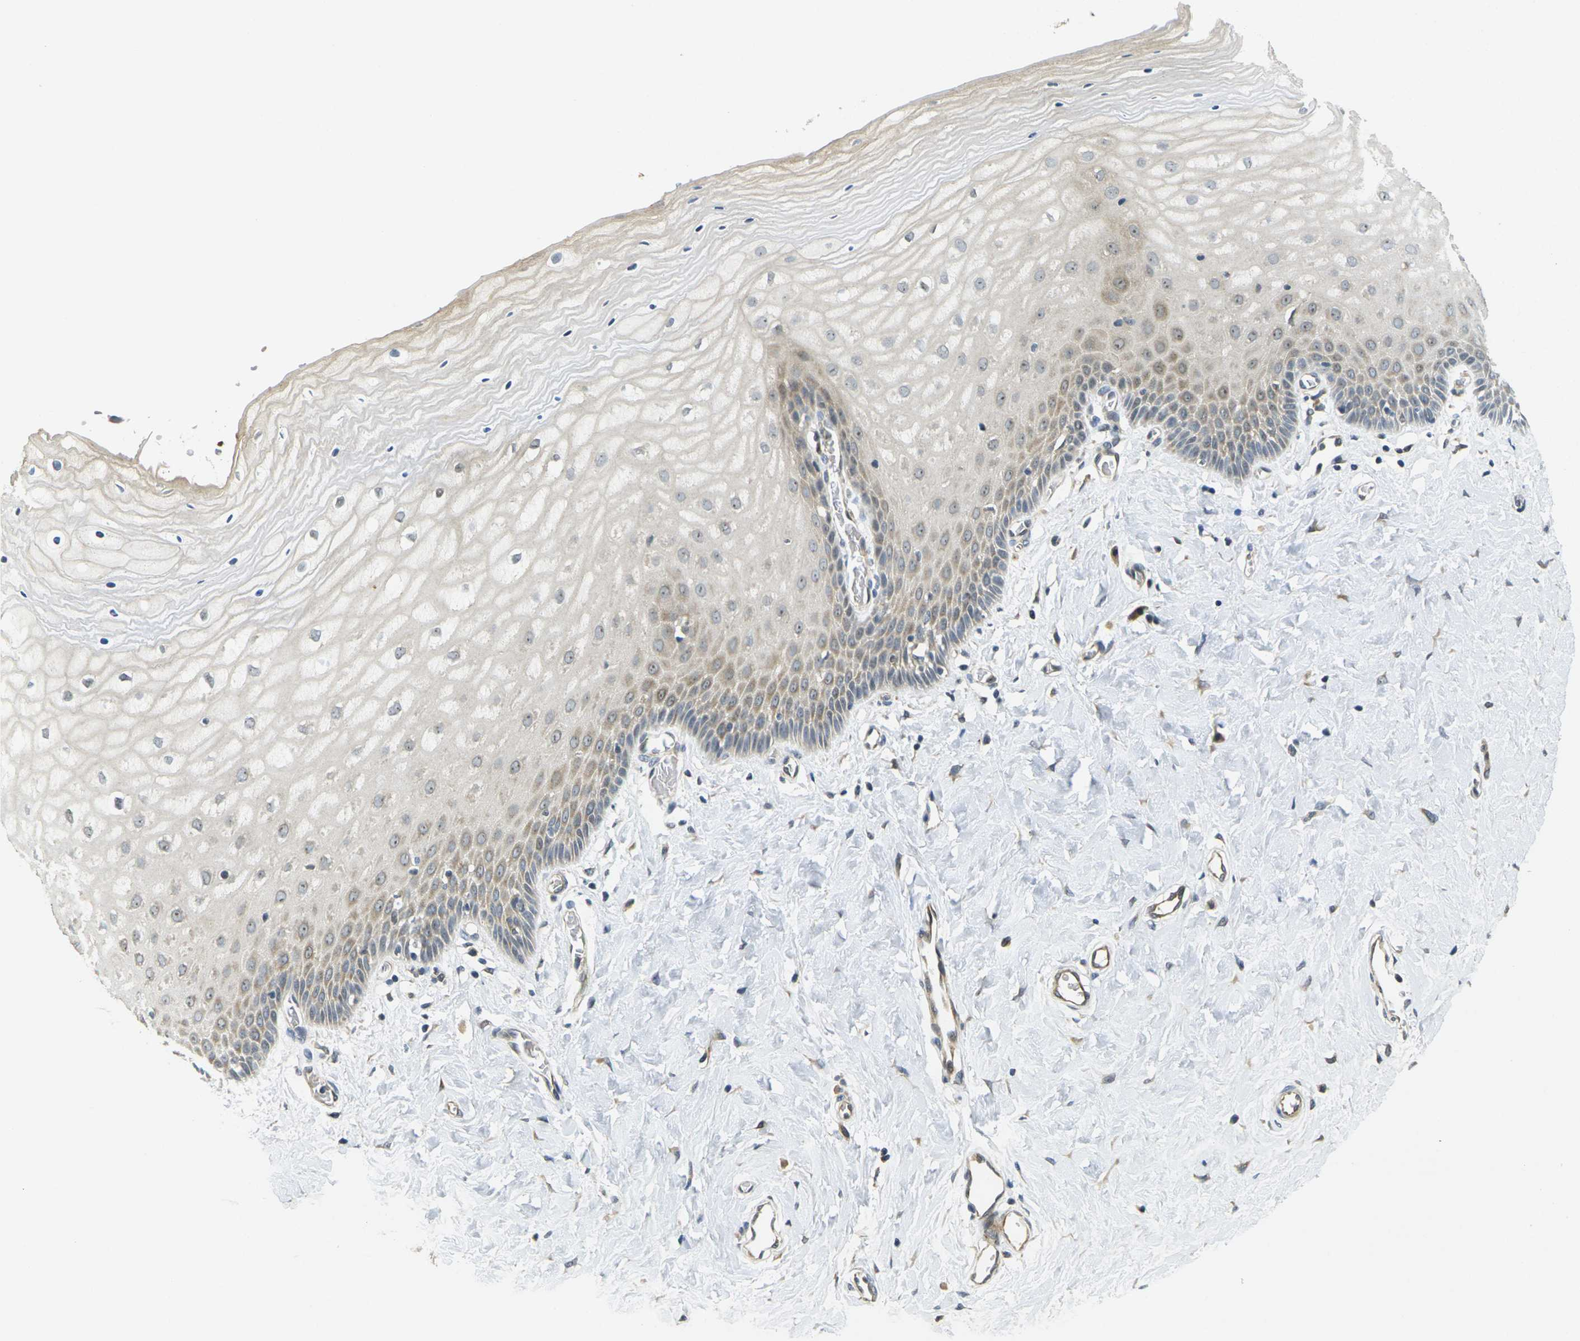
{"staining": {"intensity": "weak", "quantity": ">75%", "location": "cytoplasmic/membranous"}, "tissue": "cervix", "cell_type": "Glandular cells", "image_type": "normal", "snomed": [{"axis": "morphology", "description": "Normal tissue, NOS"}, {"axis": "topography", "description": "Cervix"}], "caption": "Protein expression analysis of benign cervix reveals weak cytoplasmic/membranous expression in about >75% of glandular cells. (DAB IHC with brightfield microscopy, high magnification).", "gene": "MINAR2", "patient": {"sex": "female", "age": 55}}